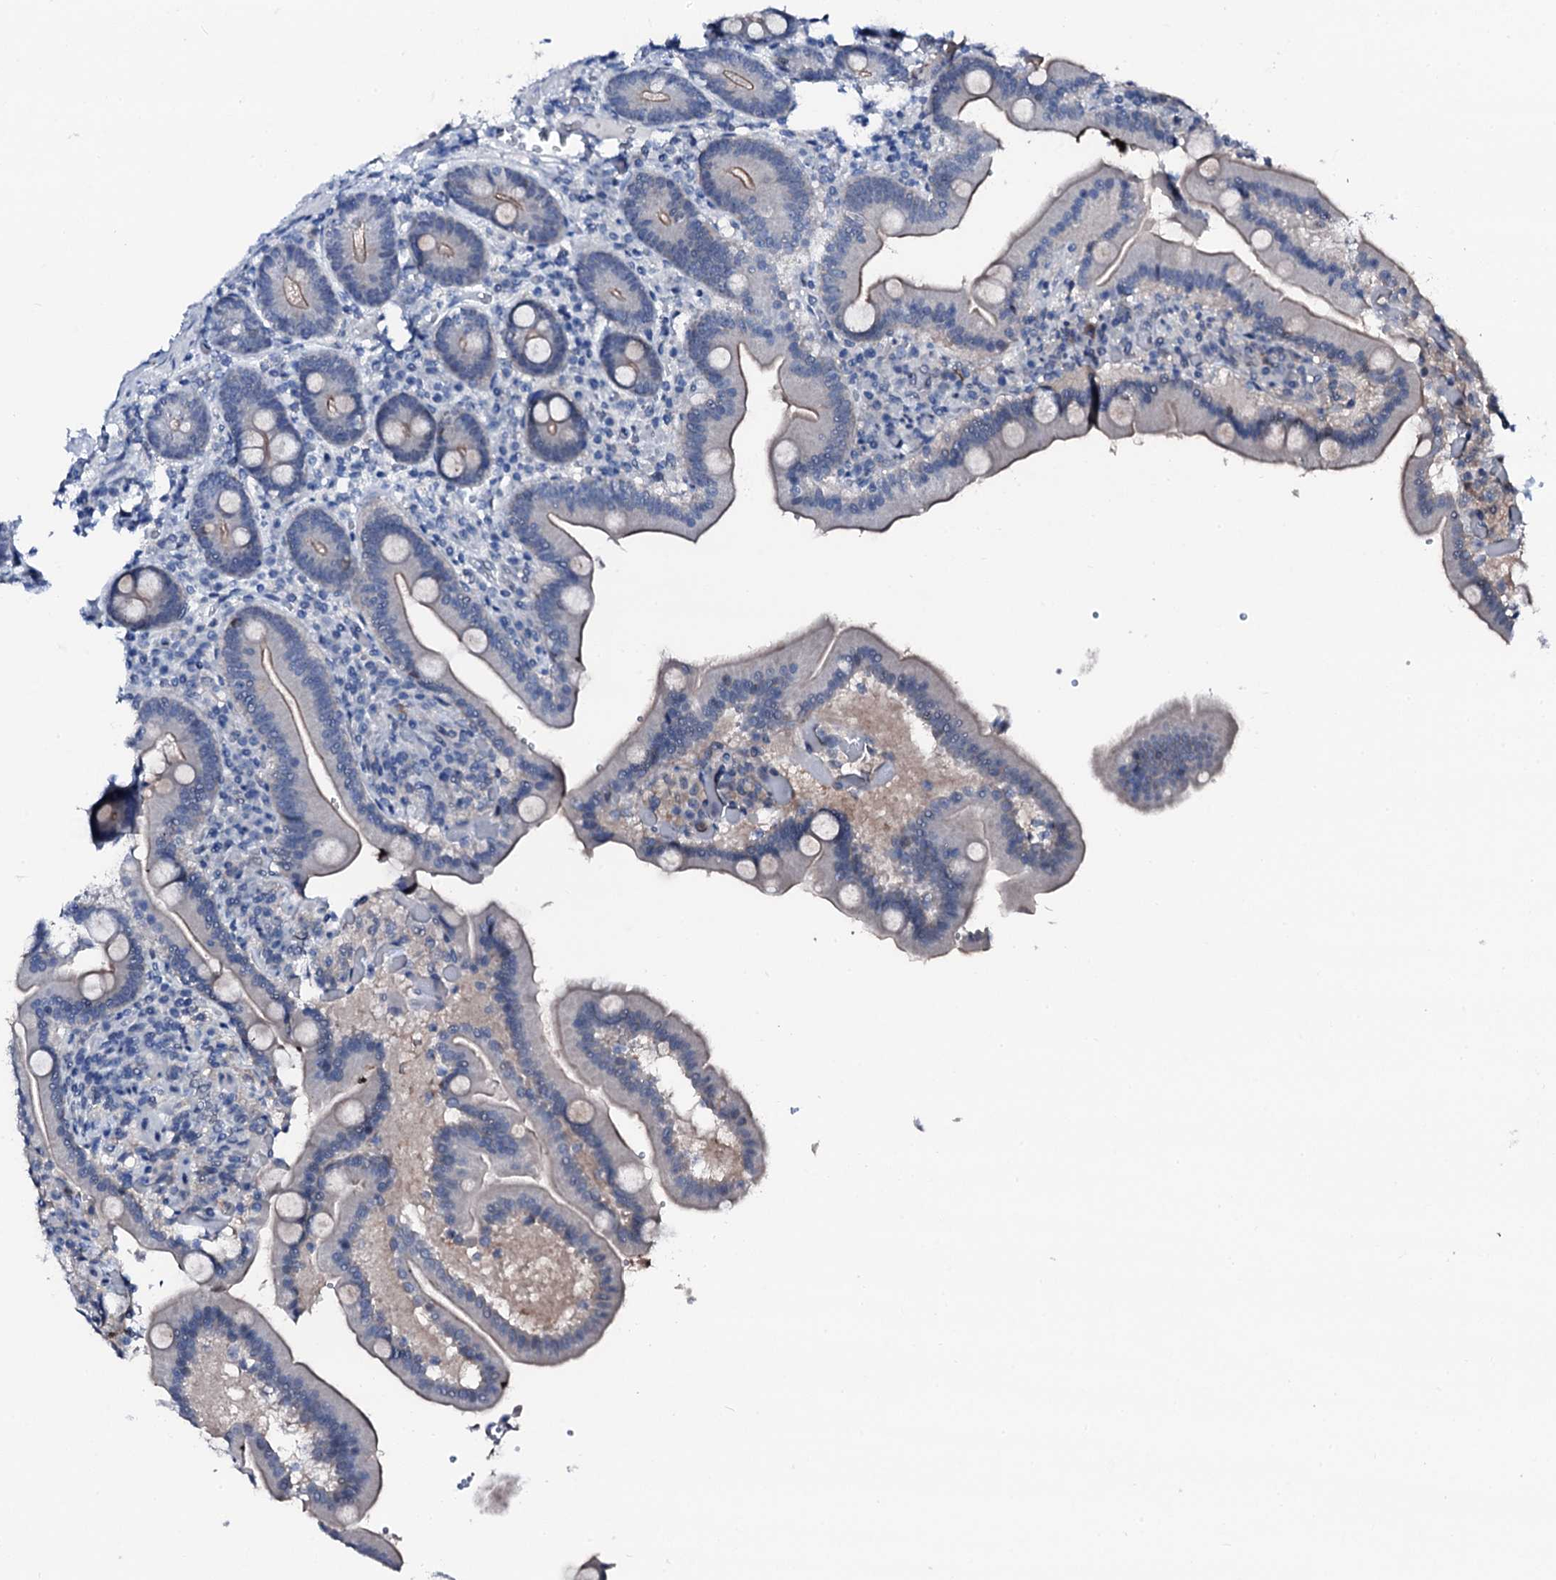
{"staining": {"intensity": "weak", "quantity": "<25%", "location": "cytoplasmic/membranous"}, "tissue": "duodenum", "cell_type": "Glandular cells", "image_type": "normal", "snomed": [{"axis": "morphology", "description": "Normal tissue, NOS"}, {"axis": "topography", "description": "Duodenum"}], "caption": "The image exhibits no significant positivity in glandular cells of duodenum. Nuclei are stained in blue.", "gene": "TRAFD1", "patient": {"sex": "female", "age": 62}}